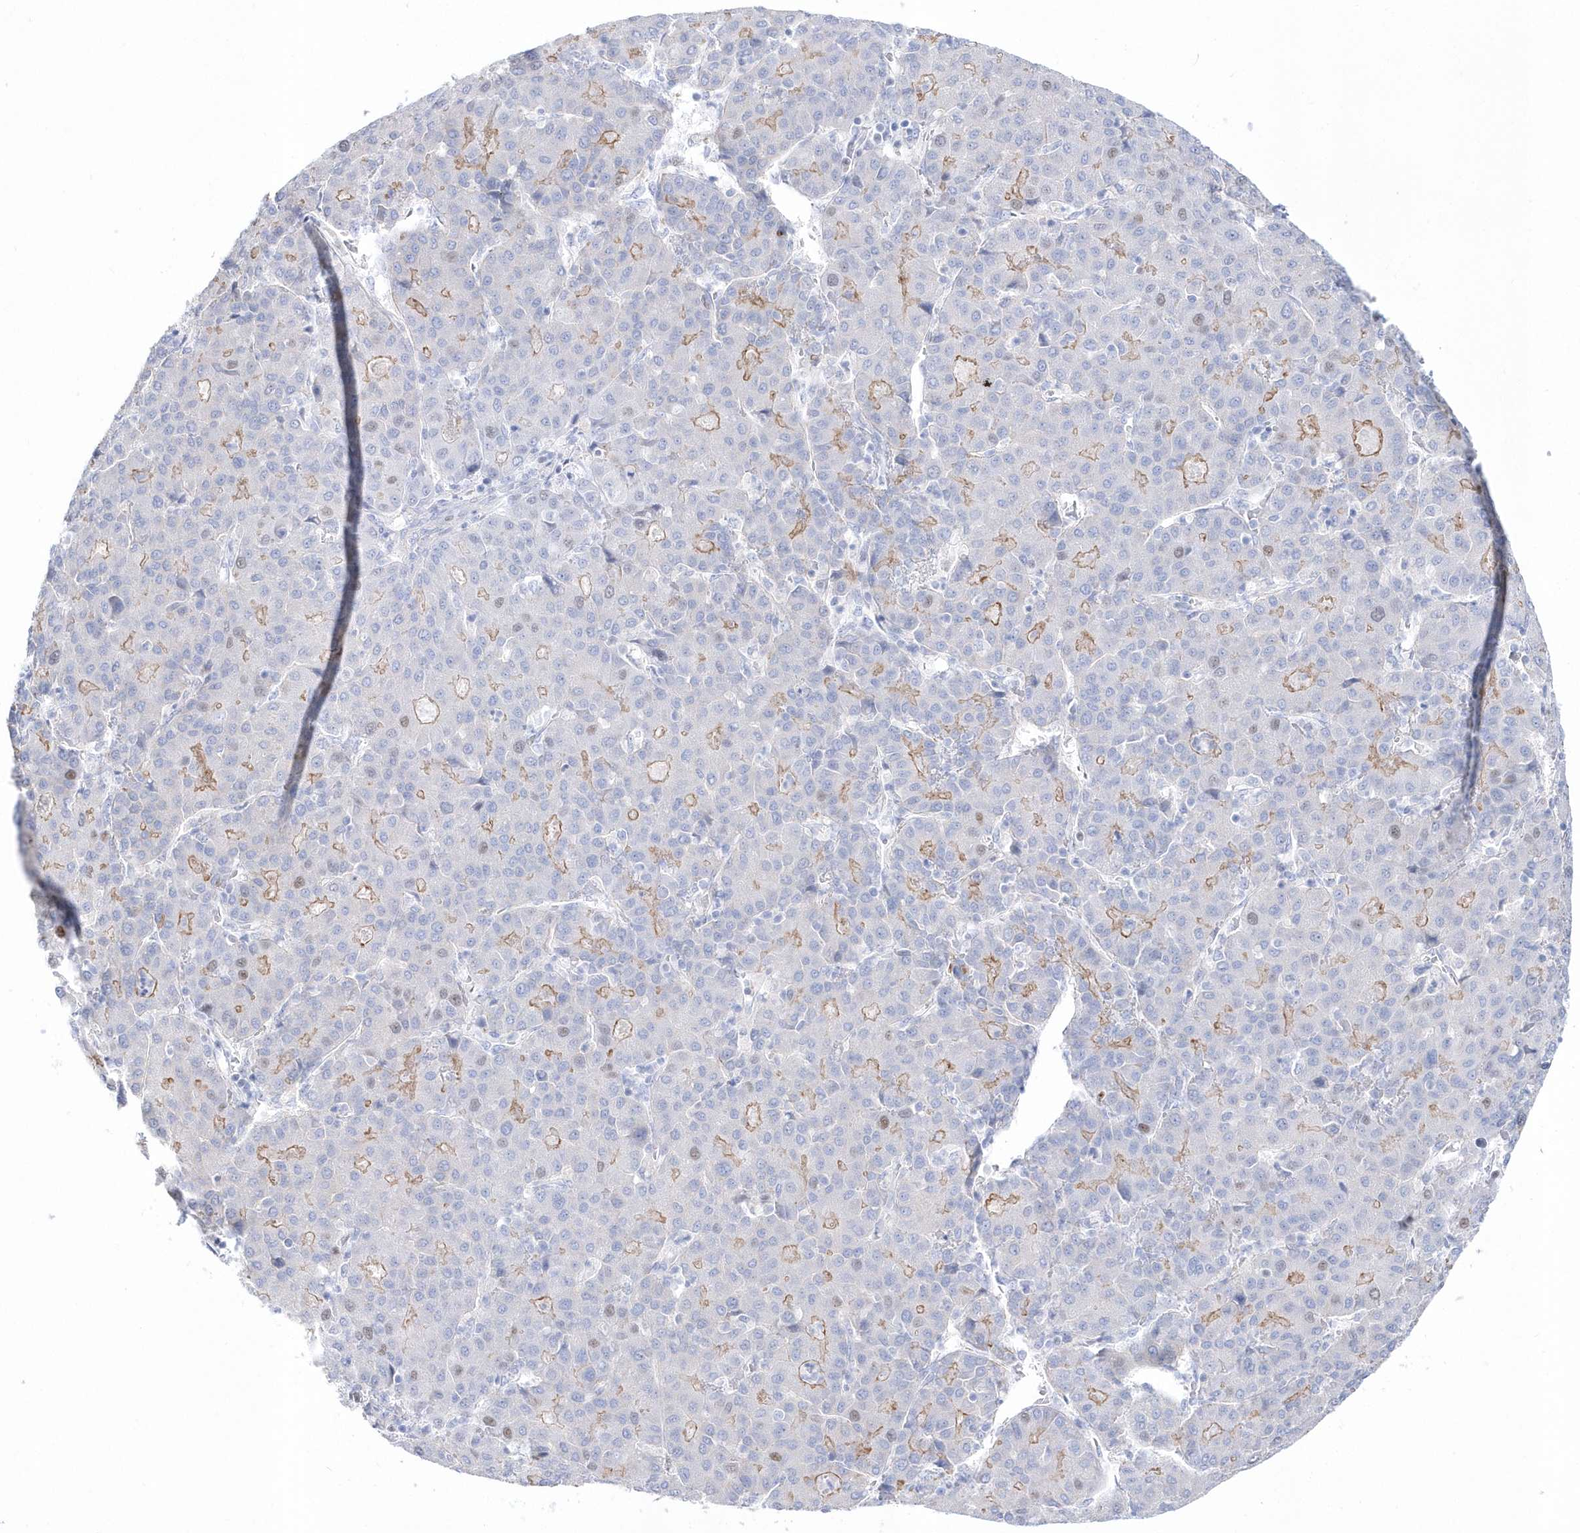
{"staining": {"intensity": "moderate", "quantity": "<25%", "location": "cytoplasmic/membranous"}, "tissue": "liver cancer", "cell_type": "Tumor cells", "image_type": "cancer", "snomed": [{"axis": "morphology", "description": "Carcinoma, Hepatocellular, NOS"}, {"axis": "topography", "description": "Liver"}], "caption": "Protein positivity by immunohistochemistry demonstrates moderate cytoplasmic/membranous positivity in about <25% of tumor cells in hepatocellular carcinoma (liver).", "gene": "TMCO6", "patient": {"sex": "male", "age": 65}}